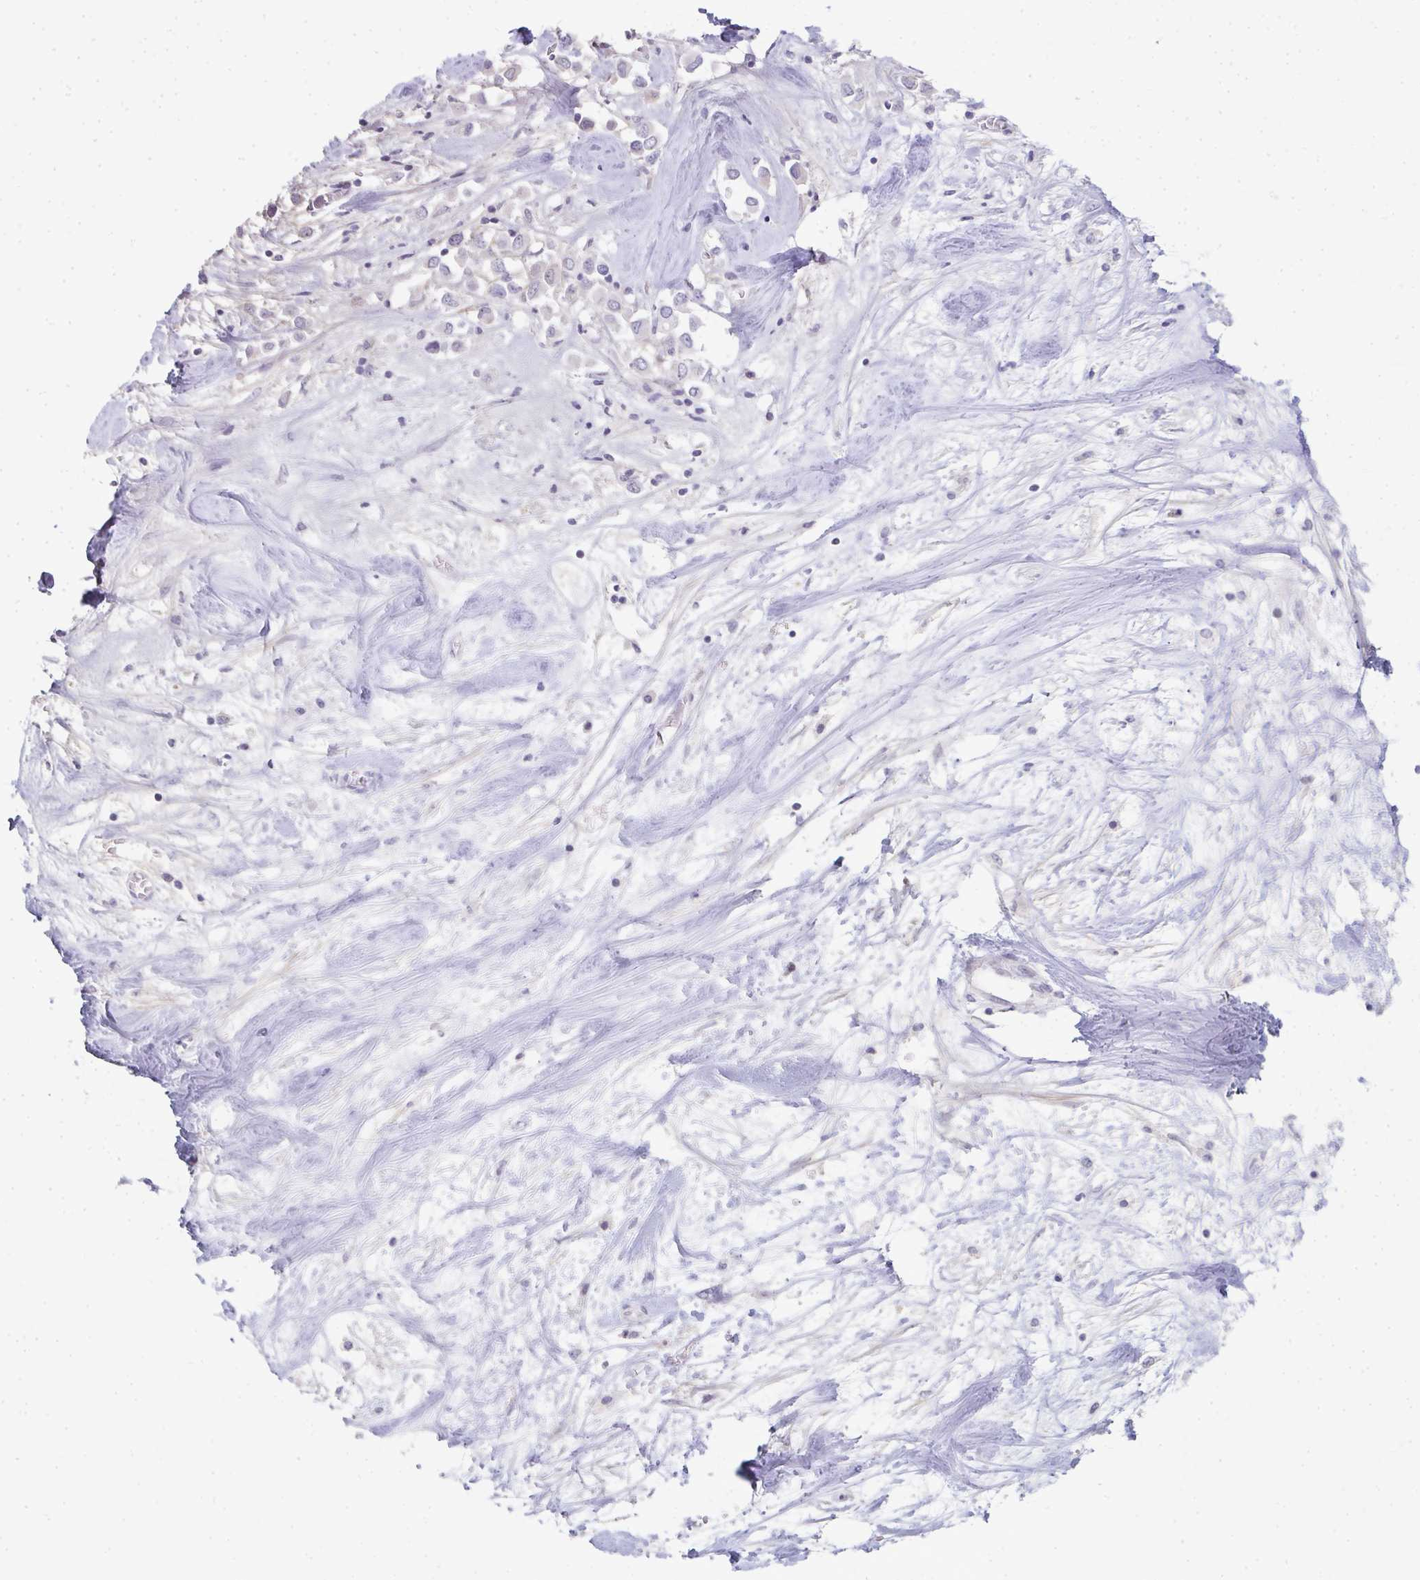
{"staining": {"intensity": "negative", "quantity": "none", "location": "none"}, "tissue": "breast cancer", "cell_type": "Tumor cells", "image_type": "cancer", "snomed": [{"axis": "morphology", "description": "Duct carcinoma"}, {"axis": "topography", "description": "Breast"}], "caption": "A high-resolution micrograph shows IHC staining of breast cancer (infiltrating ductal carcinoma), which reveals no significant staining in tumor cells.", "gene": "A1CF", "patient": {"sex": "female", "age": 61}}